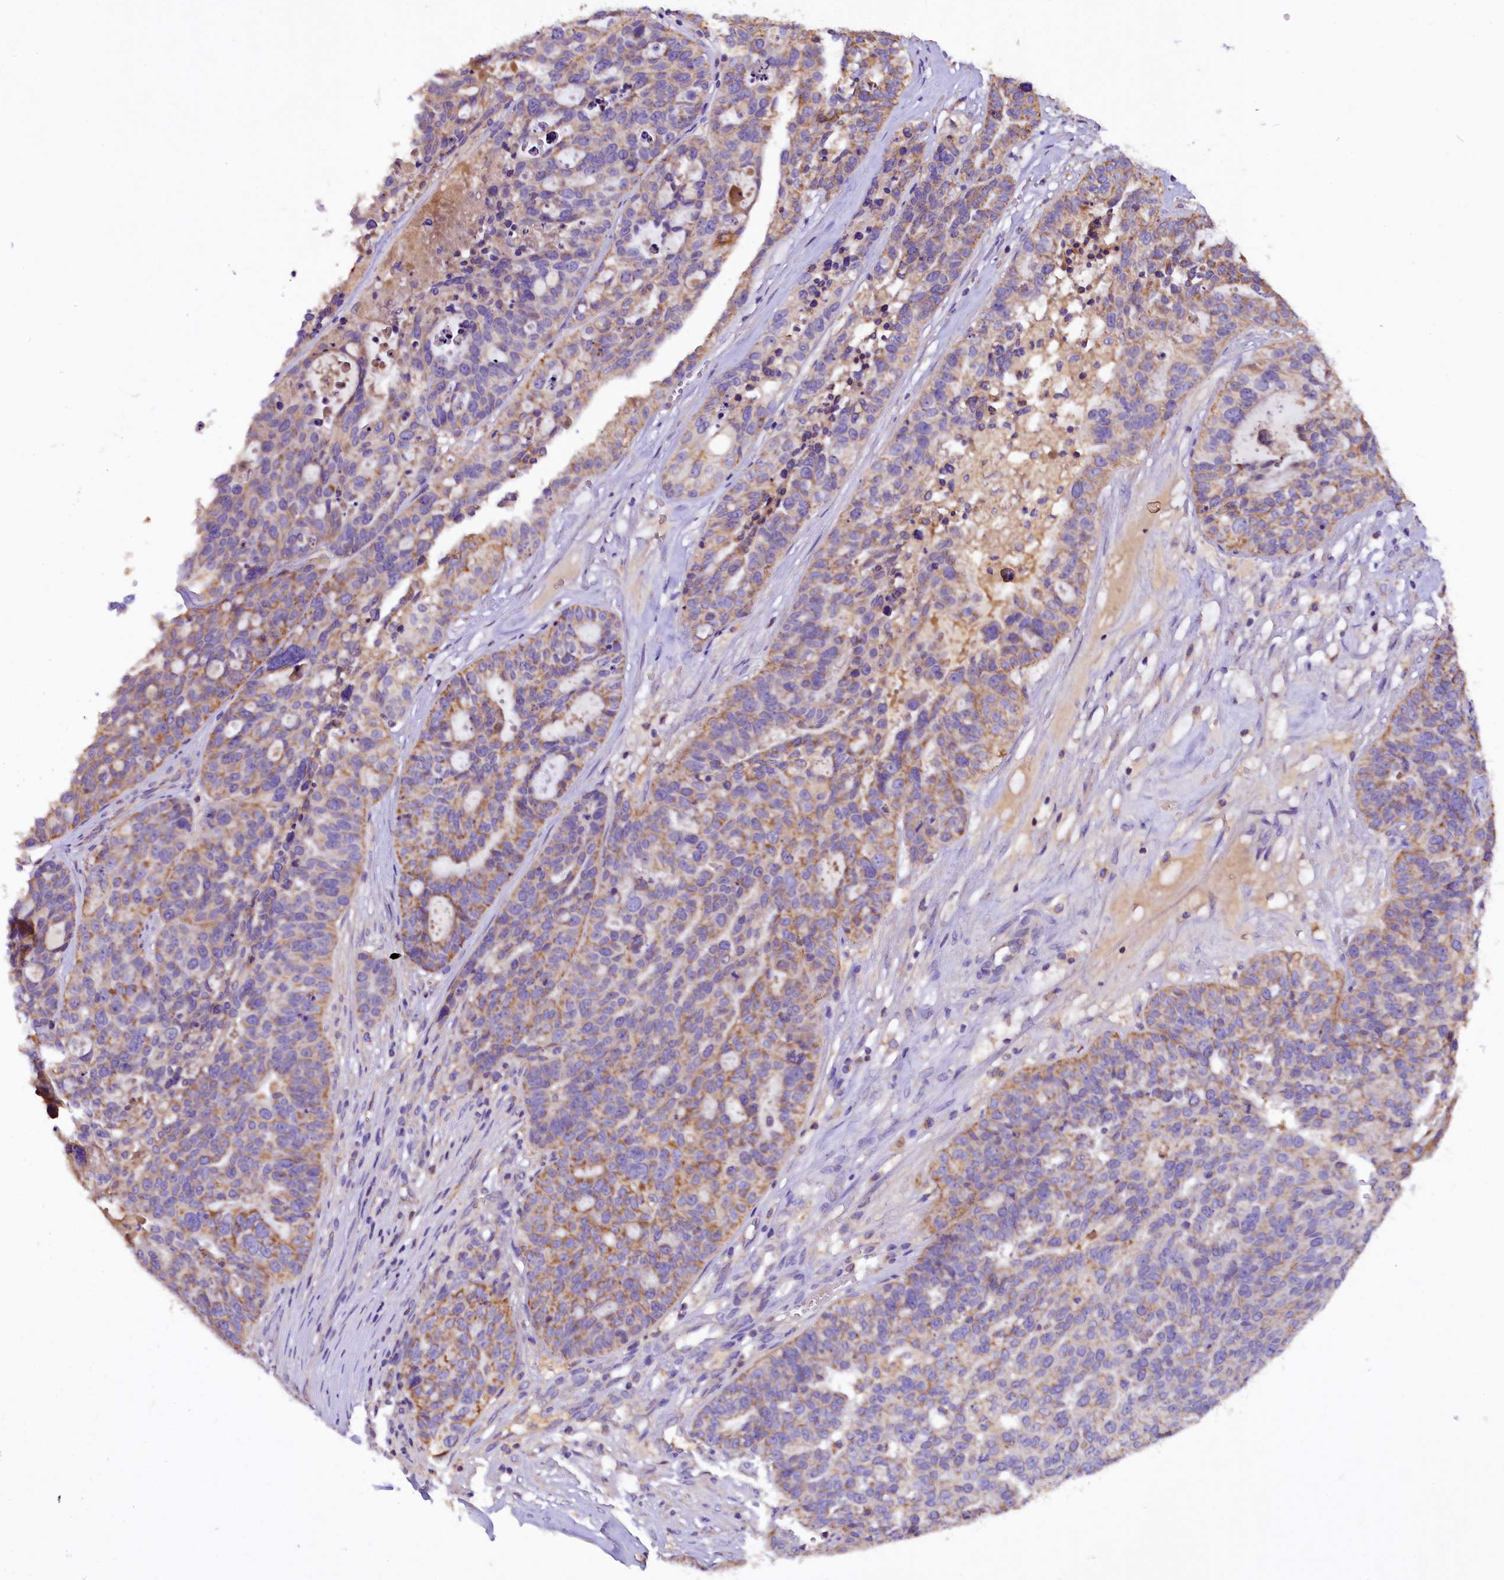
{"staining": {"intensity": "moderate", "quantity": ">75%", "location": "cytoplasmic/membranous"}, "tissue": "ovarian cancer", "cell_type": "Tumor cells", "image_type": "cancer", "snomed": [{"axis": "morphology", "description": "Cystadenocarcinoma, serous, NOS"}, {"axis": "topography", "description": "Ovary"}], "caption": "Brown immunohistochemical staining in ovarian cancer reveals moderate cytoplasmic/membranous positivity in about >75% of tumor cells.", "gene": "SIX5", "patient": {"sex": "female", "age": 59}}